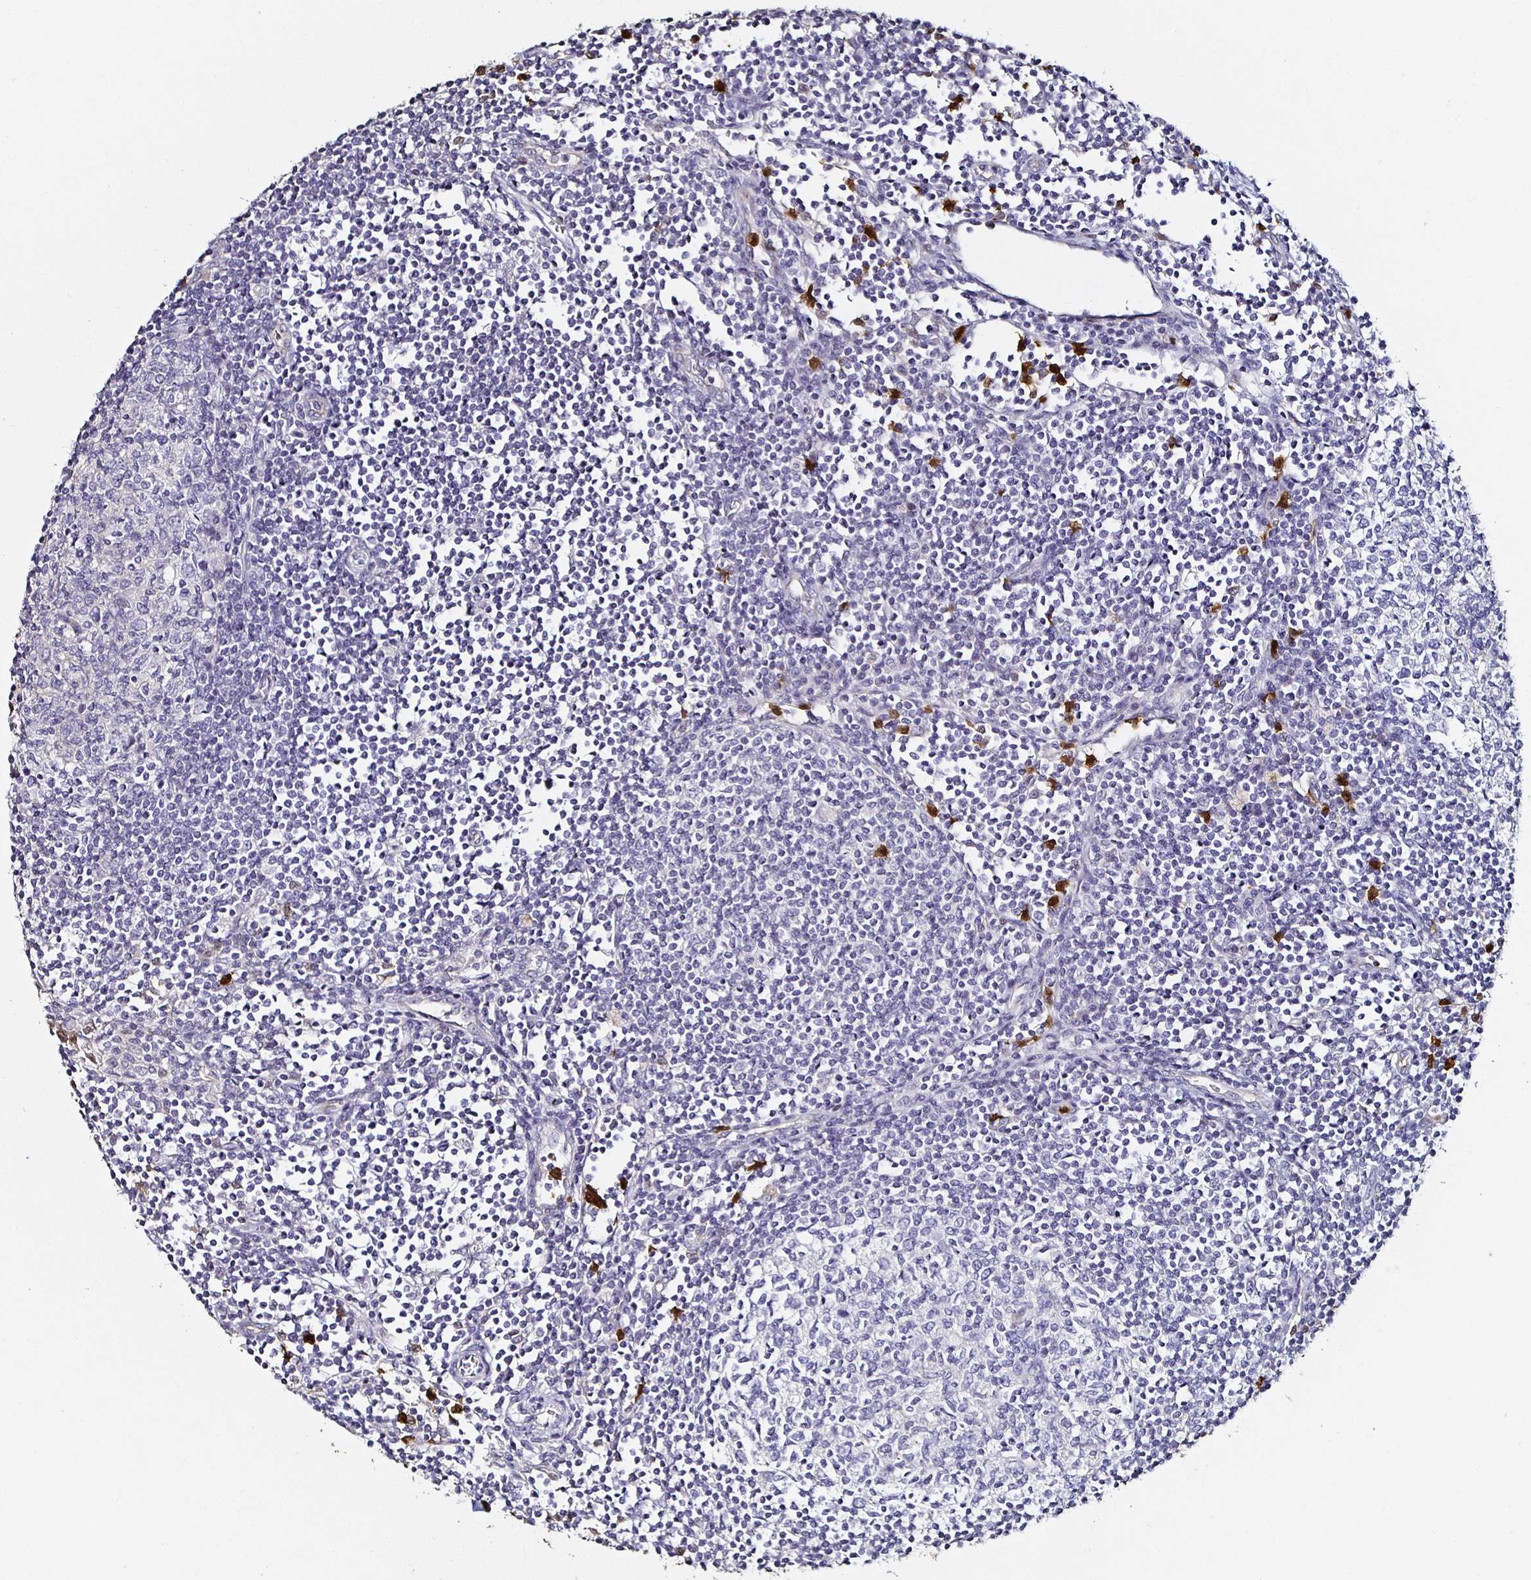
{"staining": {"intensity": "negative", "quantity": "none", "location": "none"}, "tissue": "lymph node", "cell_type": "Germinal center cells", "image_type": "normal", "snomed": [{"axis": "morphology", "description": "Normal tissue, NOS"}, {"axis": "topography", "description": "Lymph node"}], "caption": "The photomicrograph demonstrates no staining of germinal center cells in unremarkable lymph node. (Immunohistochemistry (ihc), brightfield microscopy, high magnification).", "gene": "TLR4", "patient": {"sex": "male", "age": 67}}